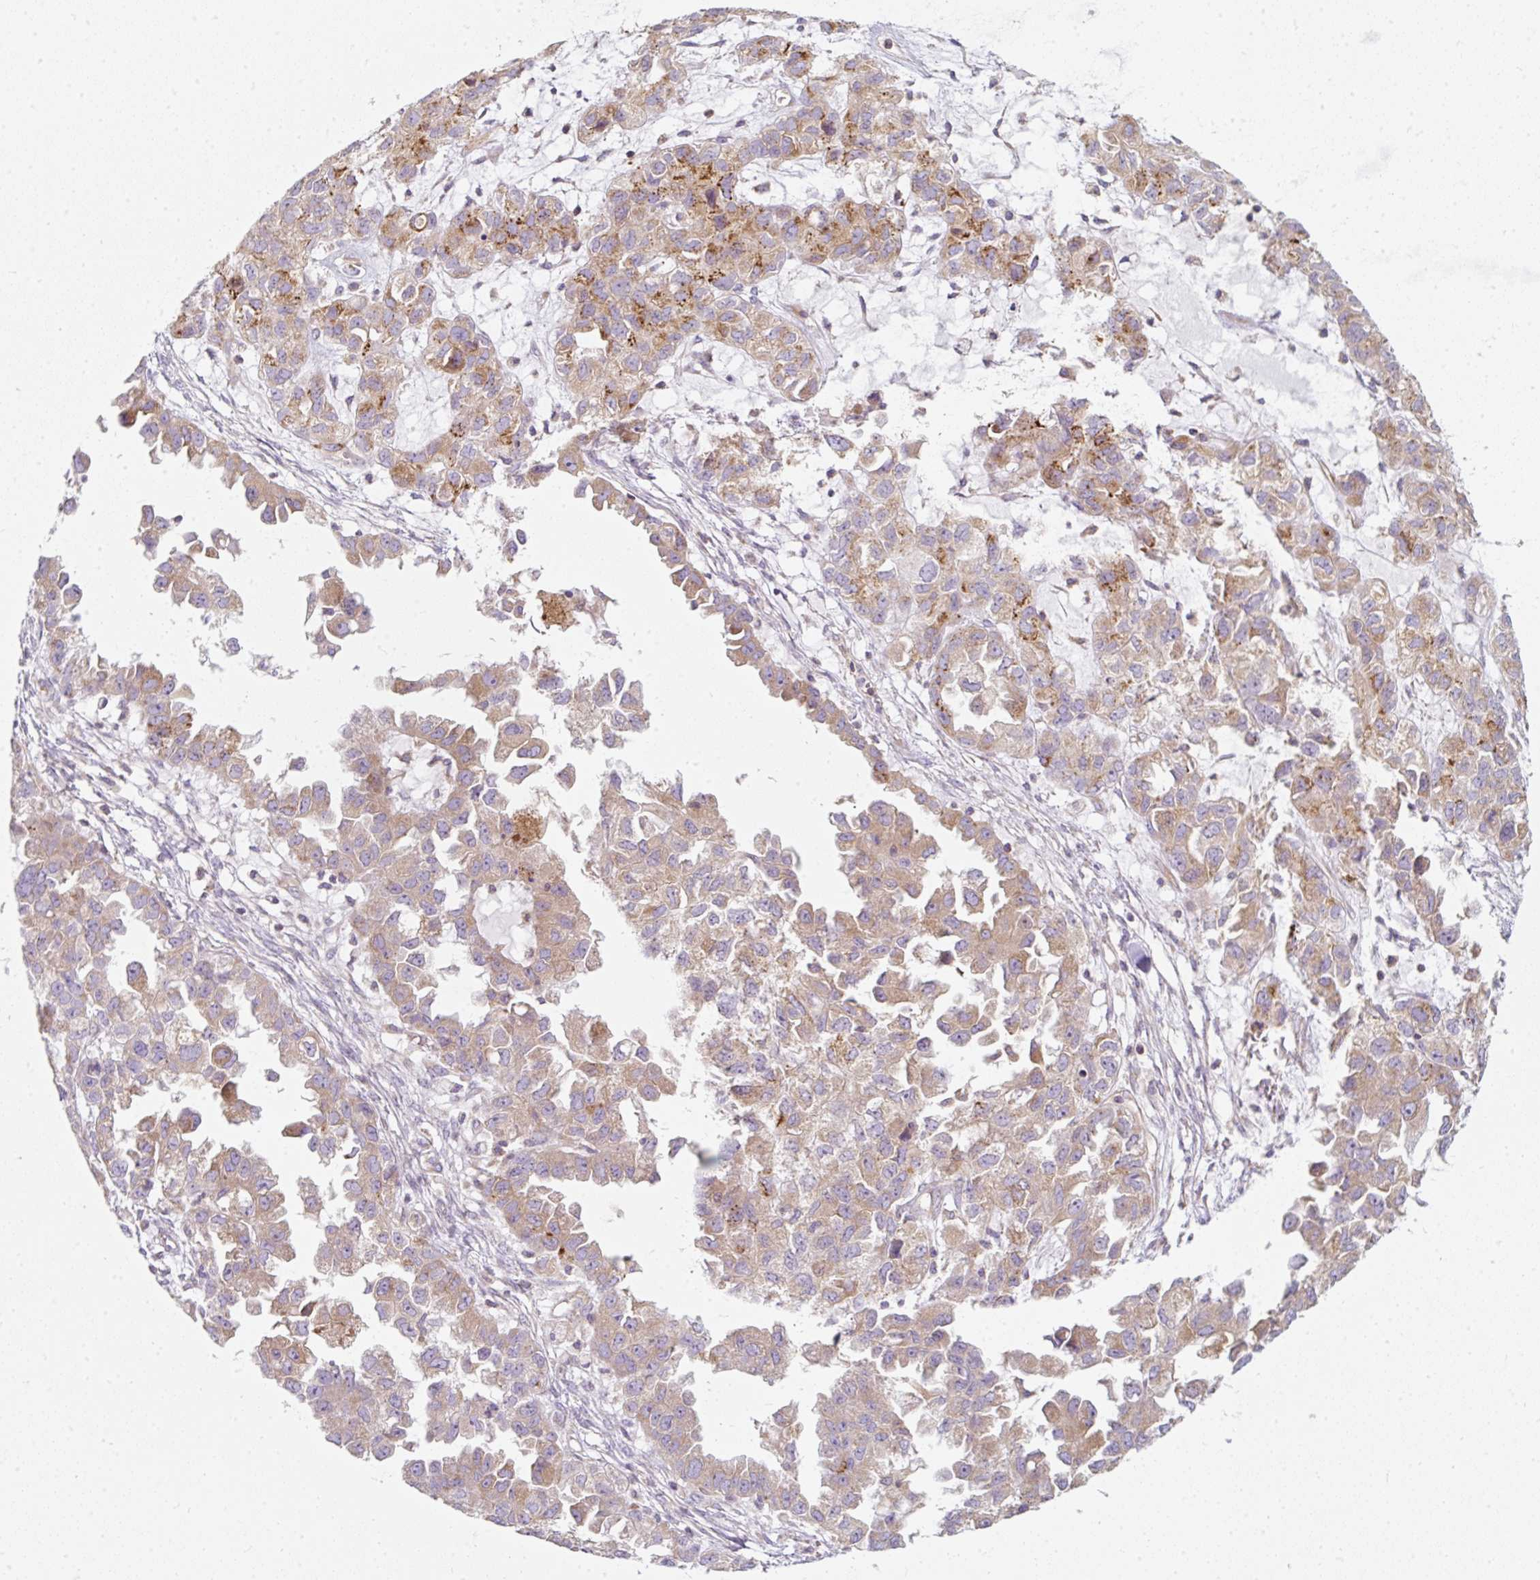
{"staining": {"intensity": "moderate", "quantity": "<25%", "location": "cytoplasmic/membranous"}, "tissue": "ovarian cancer", "cell_type": "Tumor cells", "image_type": "cancer", "snomed": [{"axis": "morphology", "description": "Cystadenocarcinoma, serous, NOS"}, {"axis": "topography", "description": "Ovary"}], "caption": "Ovarian cancer (serous cystadenocarcinoma) stained with immunohistochemistry reveals moderate cytoplasmic/membranous expression in about <25% of tumor cells.", "gene": "ERAP2", "patient": {"sex": "female", "age": 84}}